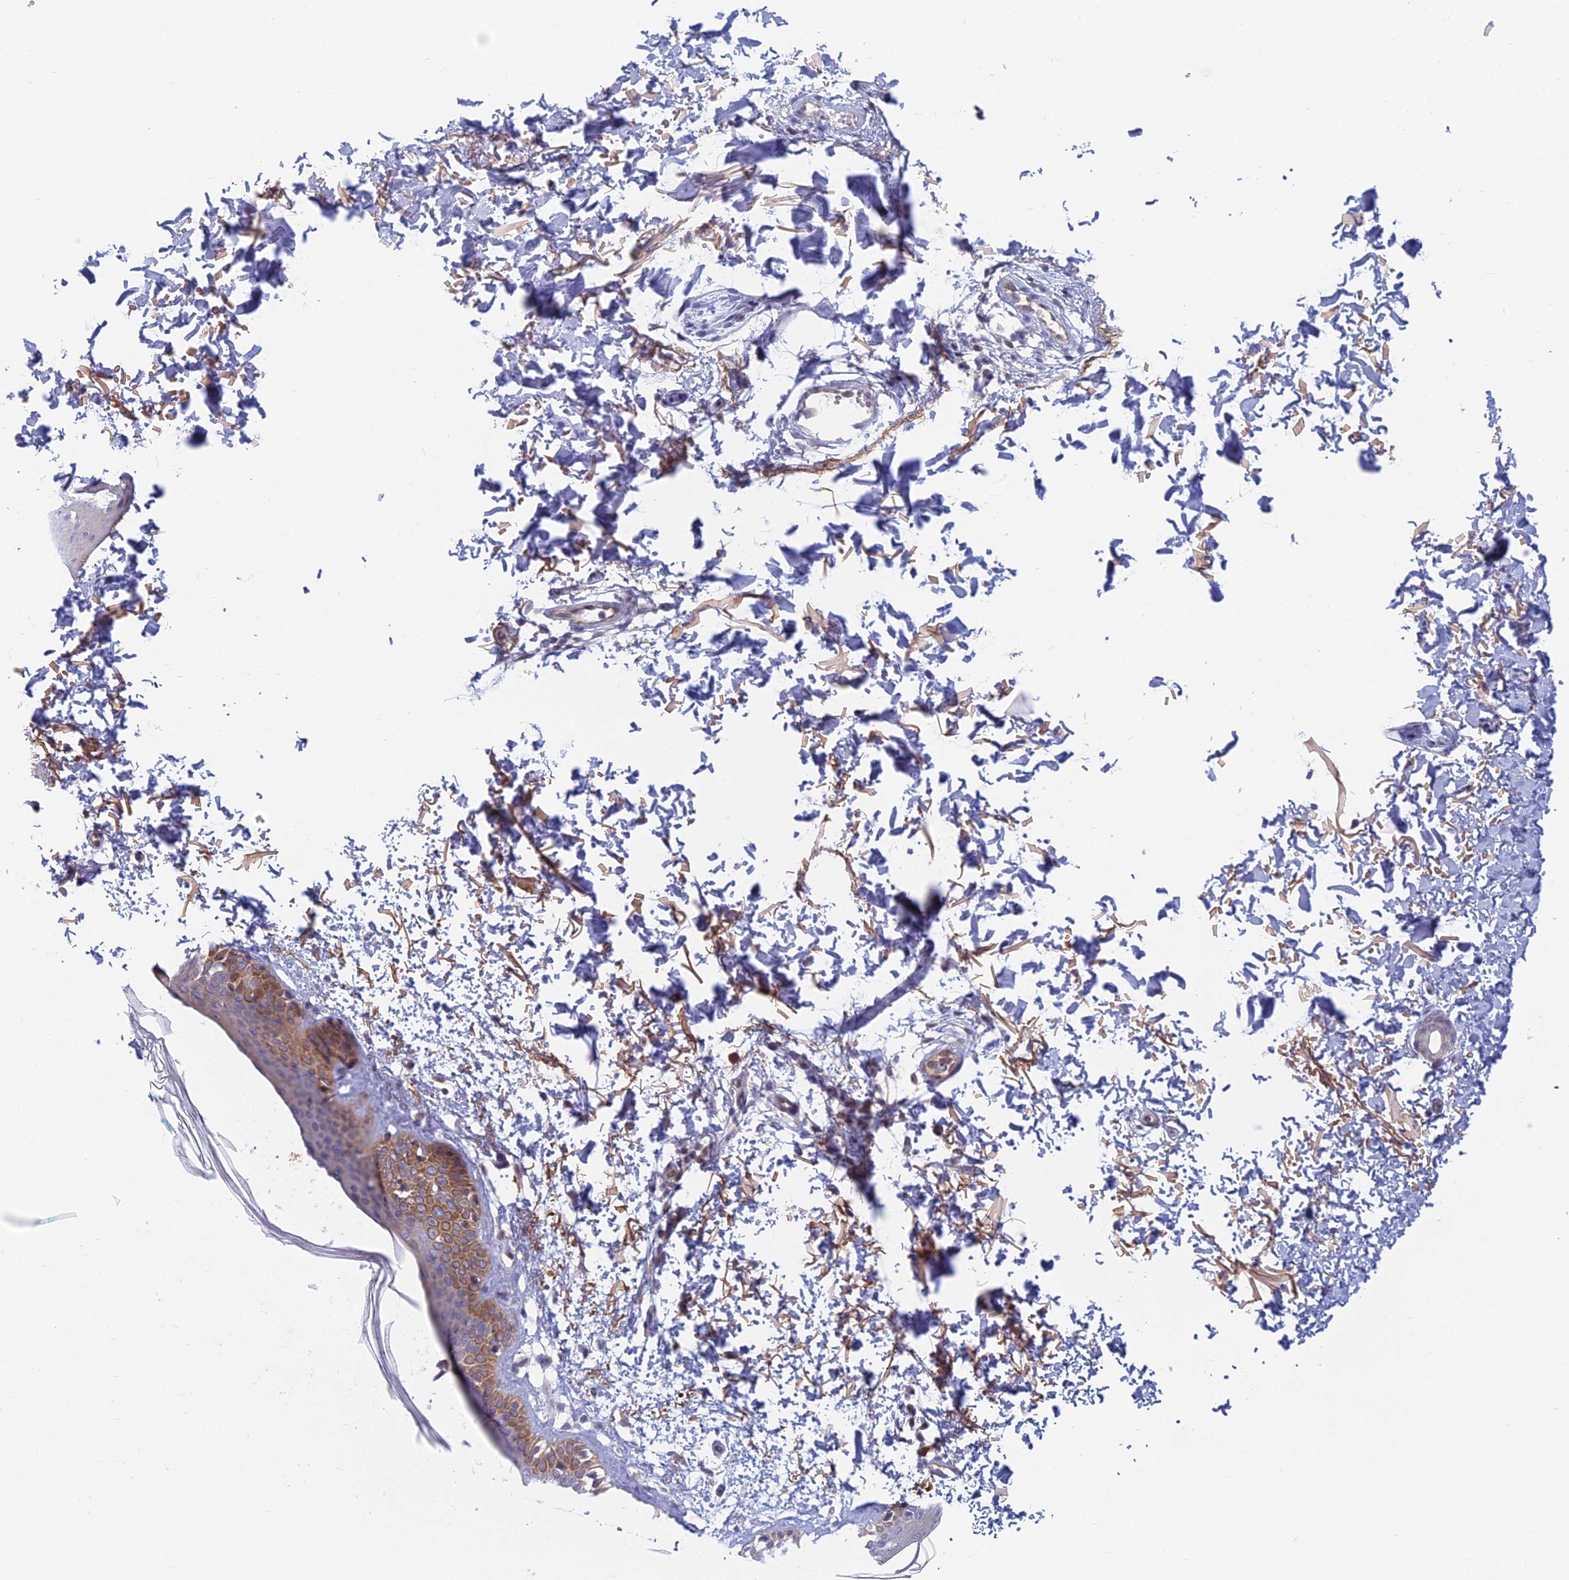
{"staining": {"intensity": "moderate", "quantity": "<25%", "location": "cytoplasmic/membranous"}, "tissue": "skin", "cell_type": "Fibroblasts", "image_type": "normal", "snomed": [{"axis": "morphology", "description": "Normal tissue, NOS"}, {"axis": "topography", "description": "Skin"}], "caption": "Protein staining demonstrates moderate cytoplasmic/membranous positivity in about <25% of fibroblasts in unremarkable skin.", "gene": "PPP1R26", "patient": {"sex": "male", "age": 66}}